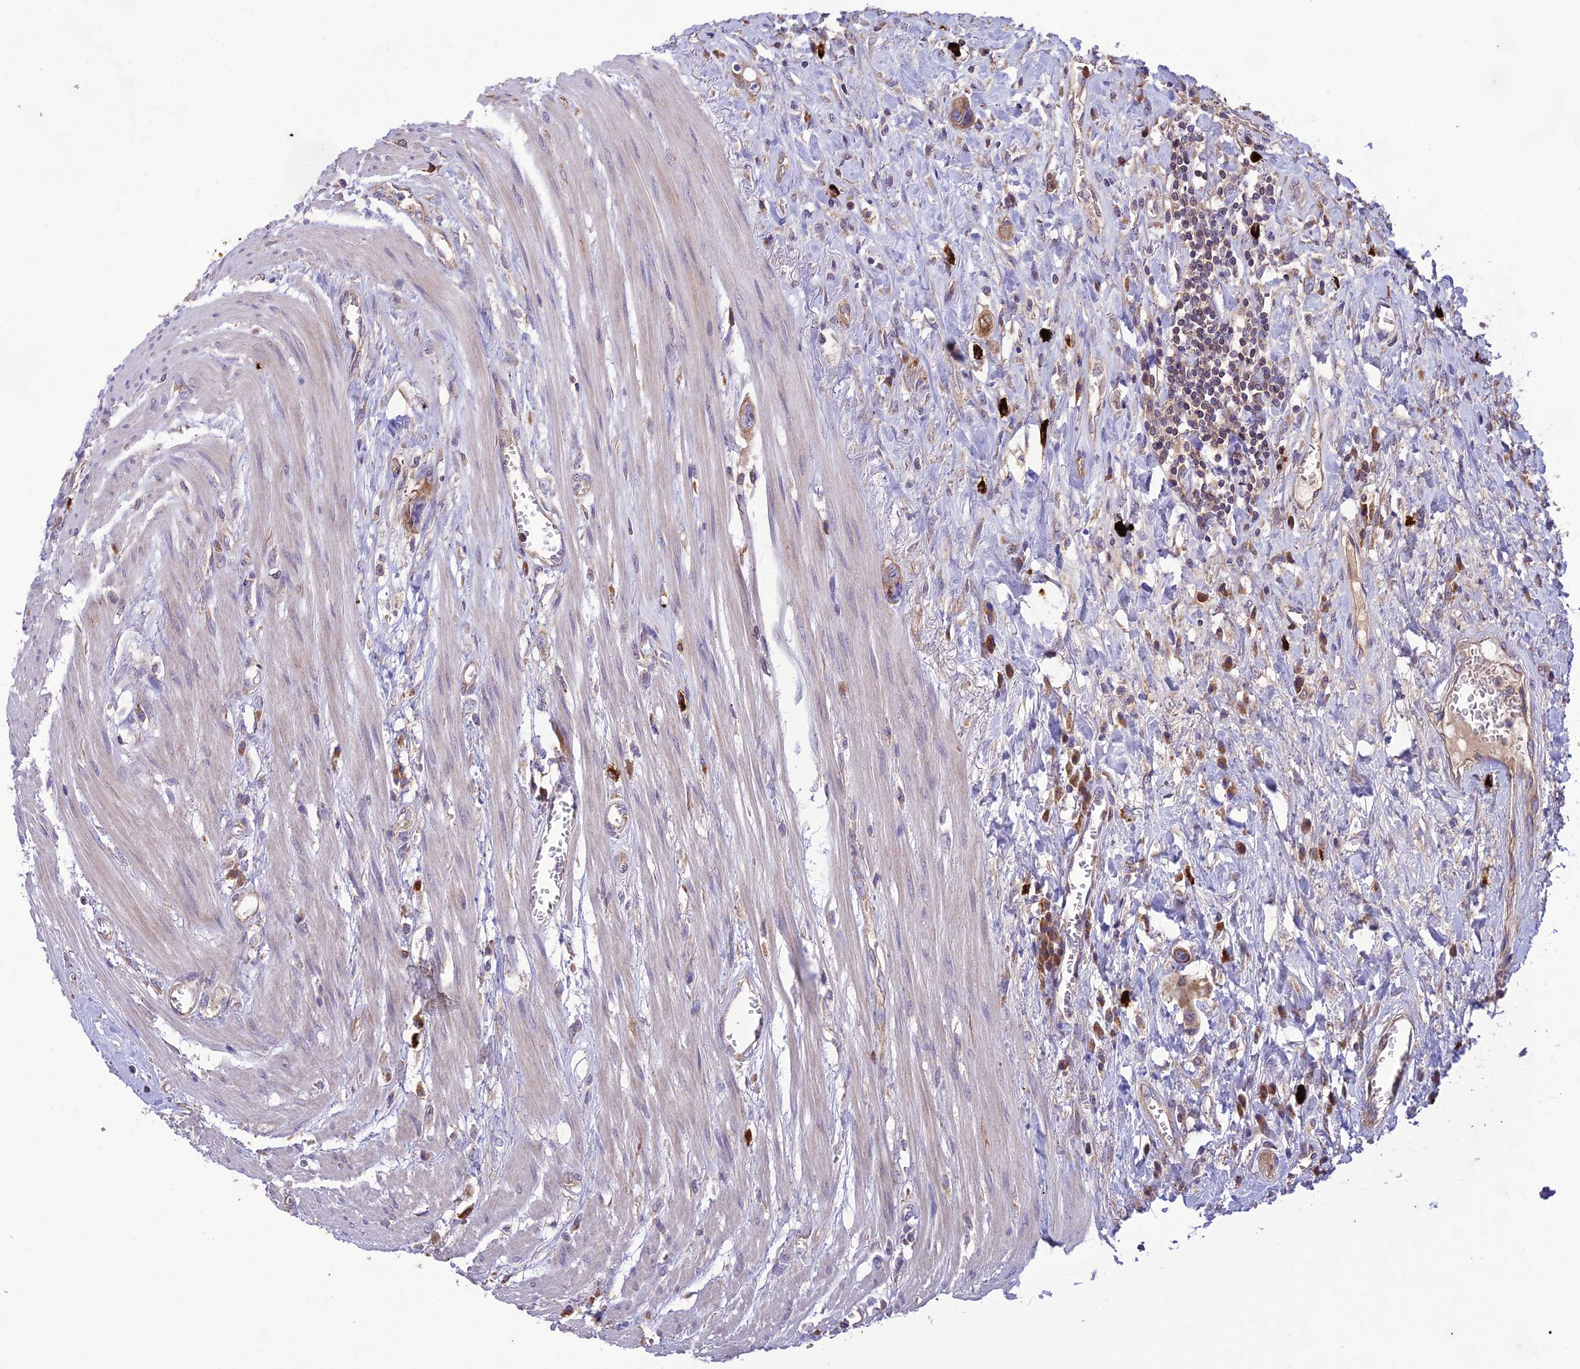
{"staining": {"intensity": "moderate", "quantity": ">75%", "location": "cytoplasmic/membranous"}, "tissue": "colorectal cancer", "cell_type": "Tumor cells", "image_type": "cancer", "snomed": [{"axis": "morphology", "description": "Adenocarcinoma, NOS"}, {"axis": "topography", "description": "Rectum"}], "caption": "Colorectal cancer (adenocarcinoma) stained for a protein (brown) demonstrates moderate cytoplasmic/membranous positive positivity in about >75% of tumor cells.", "gene": "NDUFAF1", "patient": {"sex": "male", "age": 87}}